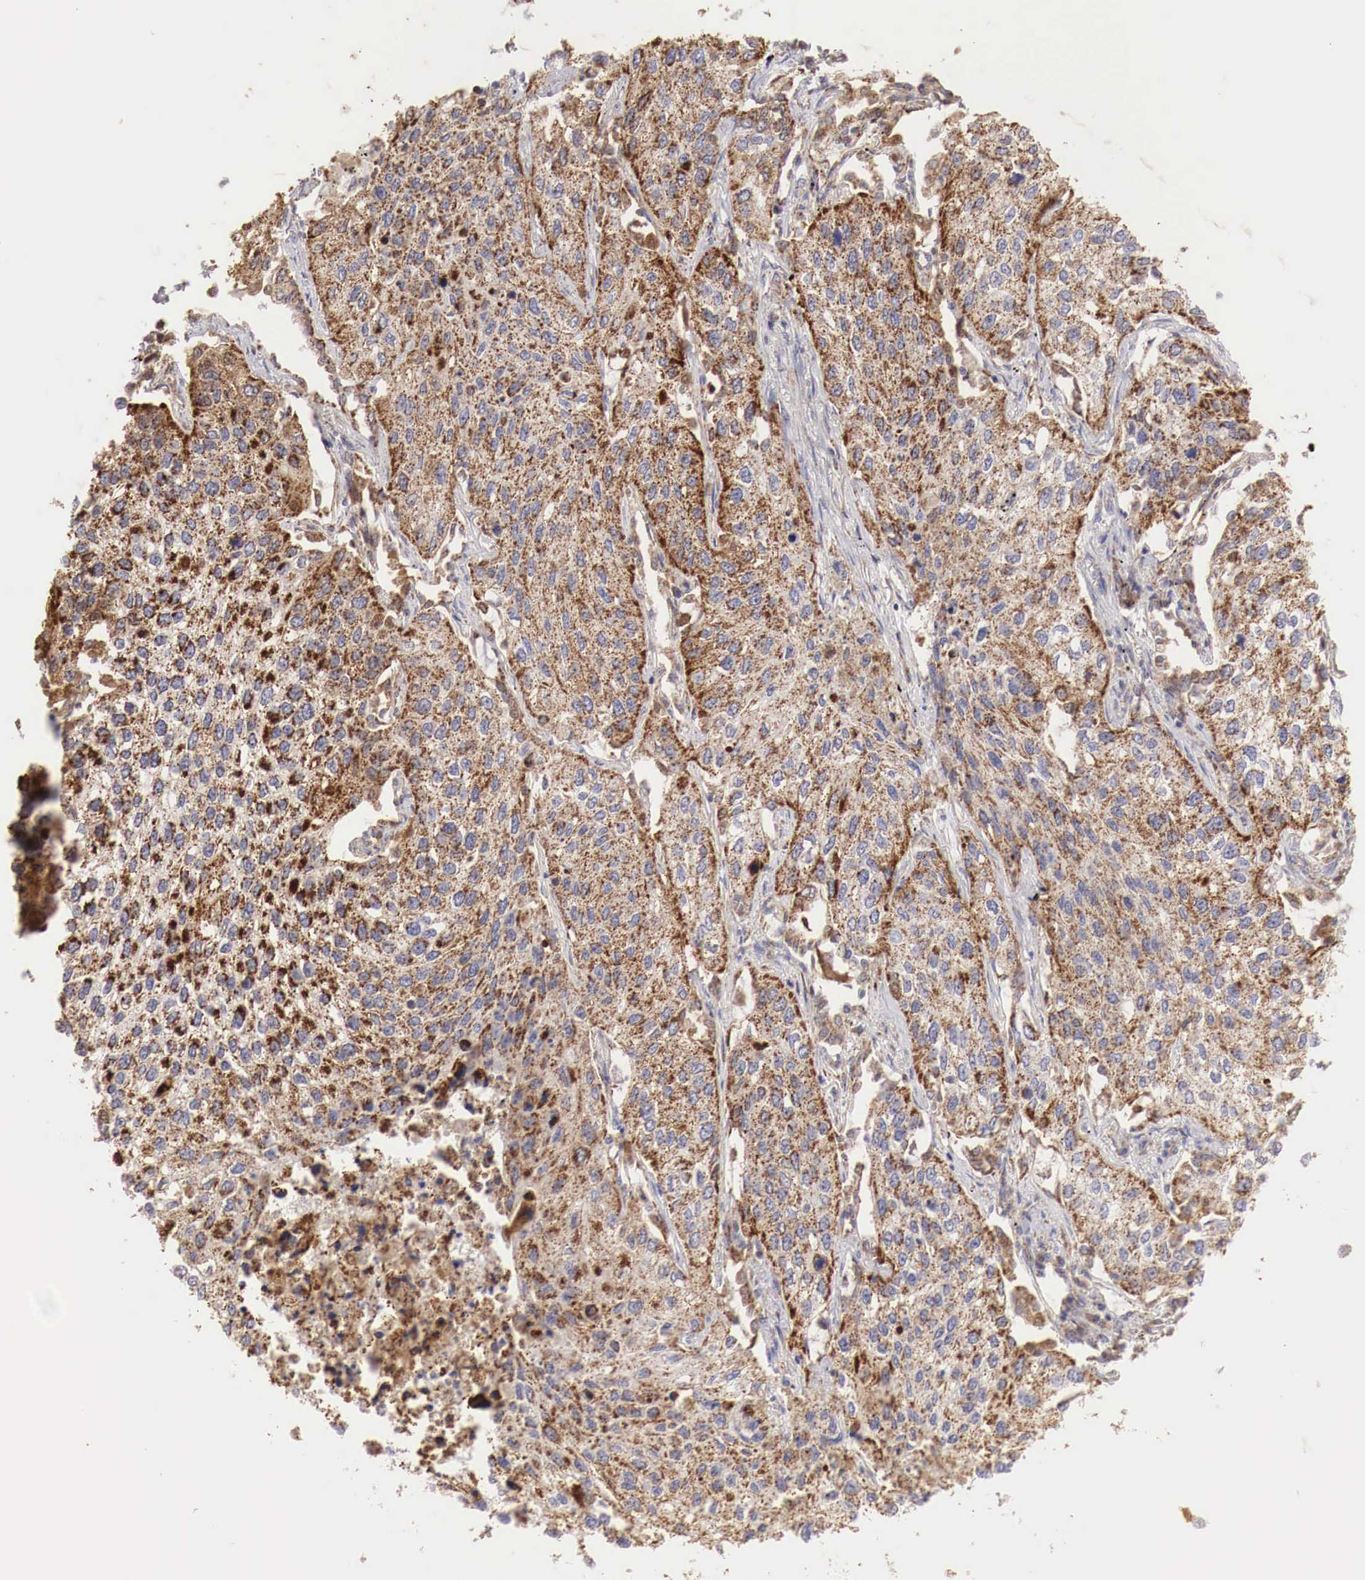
{"staining": {"intensity": "strong", "quantity": ">75%", "location": "cytoplasmic/membranous"}, "tissue": "lung cancer", "cell_type": "Tumor cells", "image_type": "cancer", "snomed": [{"axis": "morphology", "description": "Squamous cell carcinoma, NOS"}, {"axis": "topography", "description": "Lung"}], "caption": "Brown immunohistochemical staining in lung cancer exhibits strong cytoplasmic/membranous expression in approximately >75% of tumor cells. Using DAB (brown) and hematoxylin (blue) stains, captured at high magnification using brightfield microscopy.", "gene": "XPNPEP3", "patient": {"sex": "male", "age": 75}}